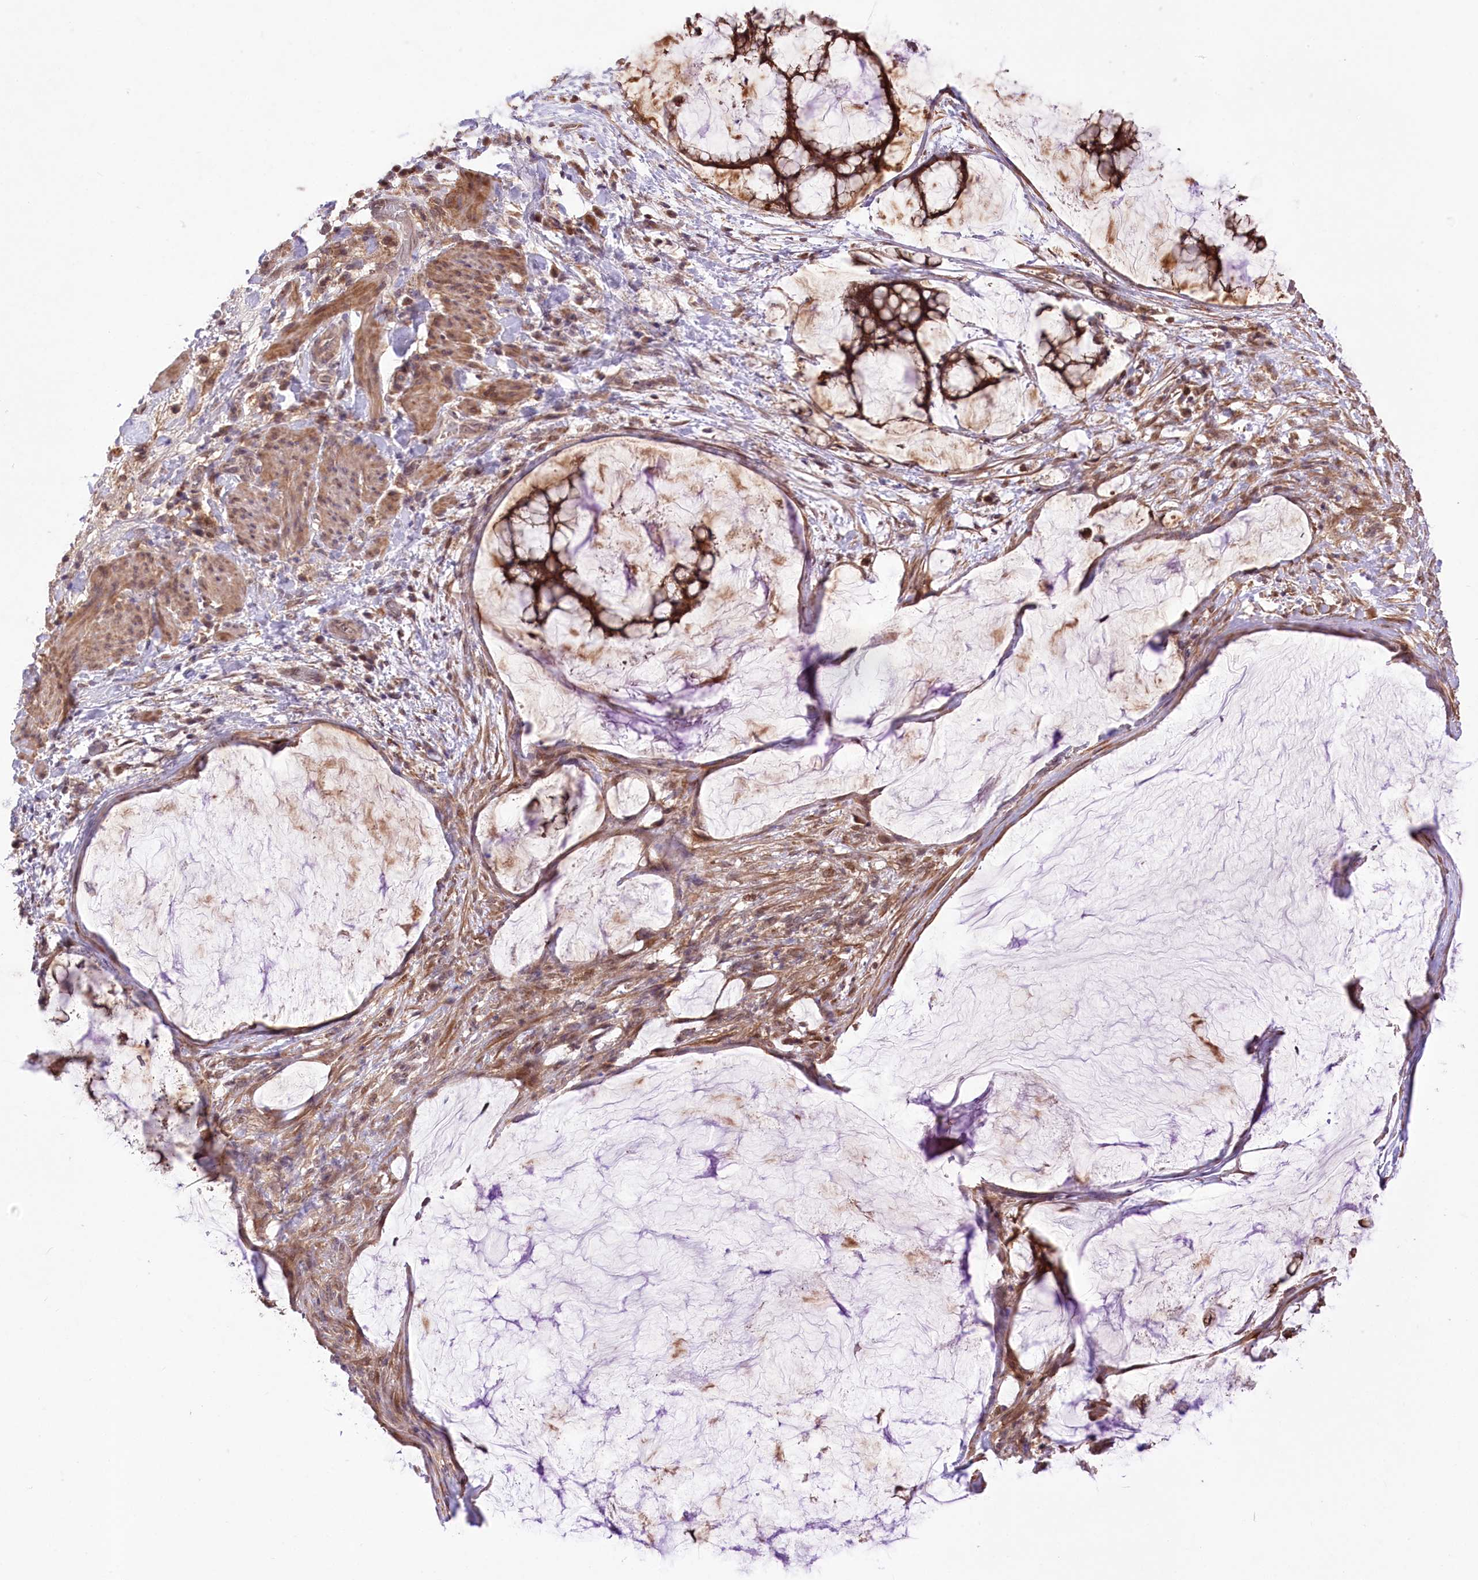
{"staining": {"intensity": "strong", "quantity": ">75%", "location": "cytoplasmic/membranous"}, "tissue": "ovarian cancer", "cell_type": "Tumor cells", "image_type": "cancer", "snomed": [{"axis": "morphology", "description": "Cystadenocarcinoma, mucinous, NOS"}, {"axis": "topography", "description": "Ovary"}], "caption": "This is a photomicrograph of immunohistochemistry (IHC) staining of ovarian mucinous cystadenocarcinoma, which shows strong expression in the cytoplasmic/membranous of tumor cells.", "gene": "HELT", "patient": {"sex": "female", "age": 42}}